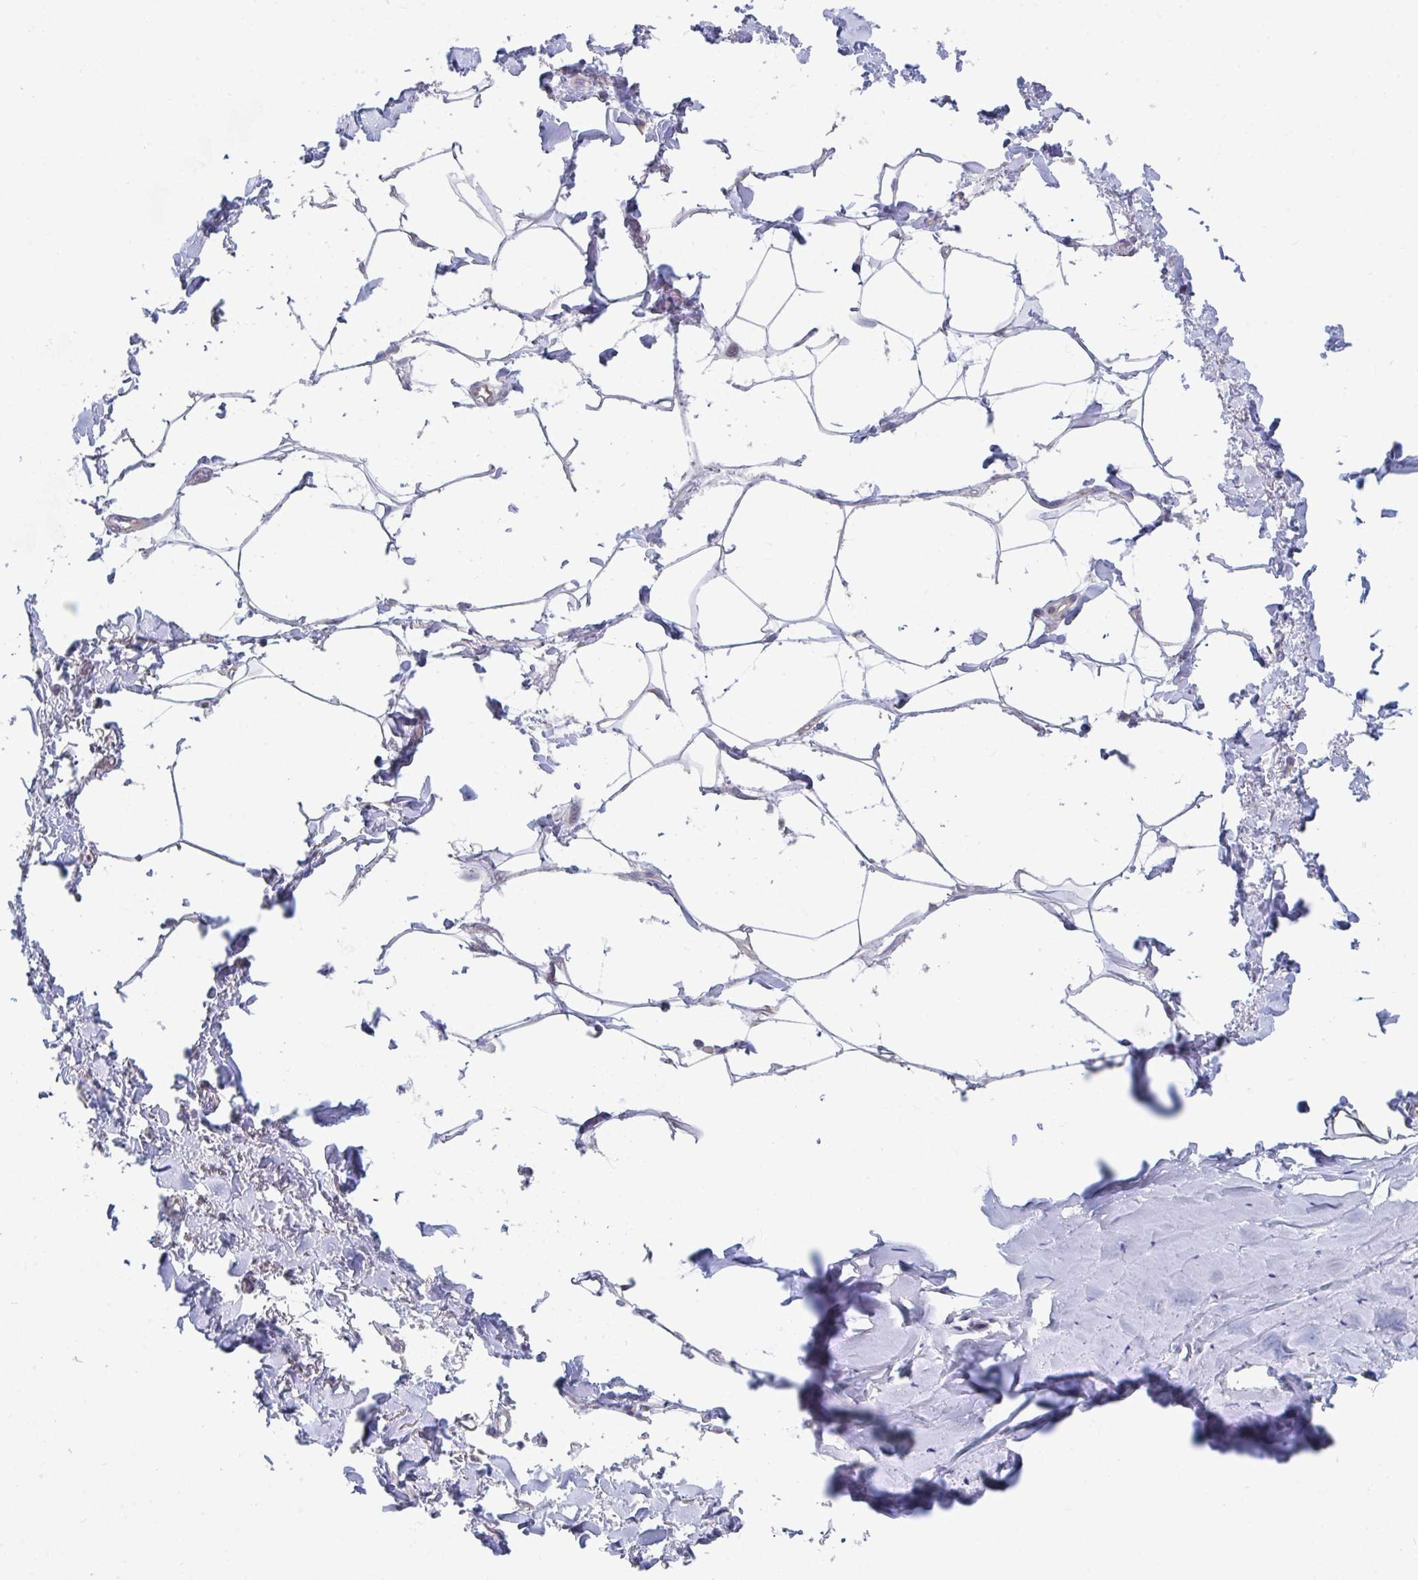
{"staining": {"intensity": "negative", "quantity": "none", "location": "none"}, "tissue": "adipose tissue", "cell_type": "Adipocytes", "image_type": "normal", "snomed": [{"axis": "morphology", "description": "Normal tissue, NOS"}, {"axis": "topography", "description": "Vagina"}, {"axis": "topography", "description": "Peripheral nerve tissue"}], "caption": "A micrograph of human adipose tissue is negative for staining in adipocytes. (Brightfield microscopy of DAB IHC at high magnification).", "gene": "P2RX3", "patient": {"sex": "female", "age": 71}}